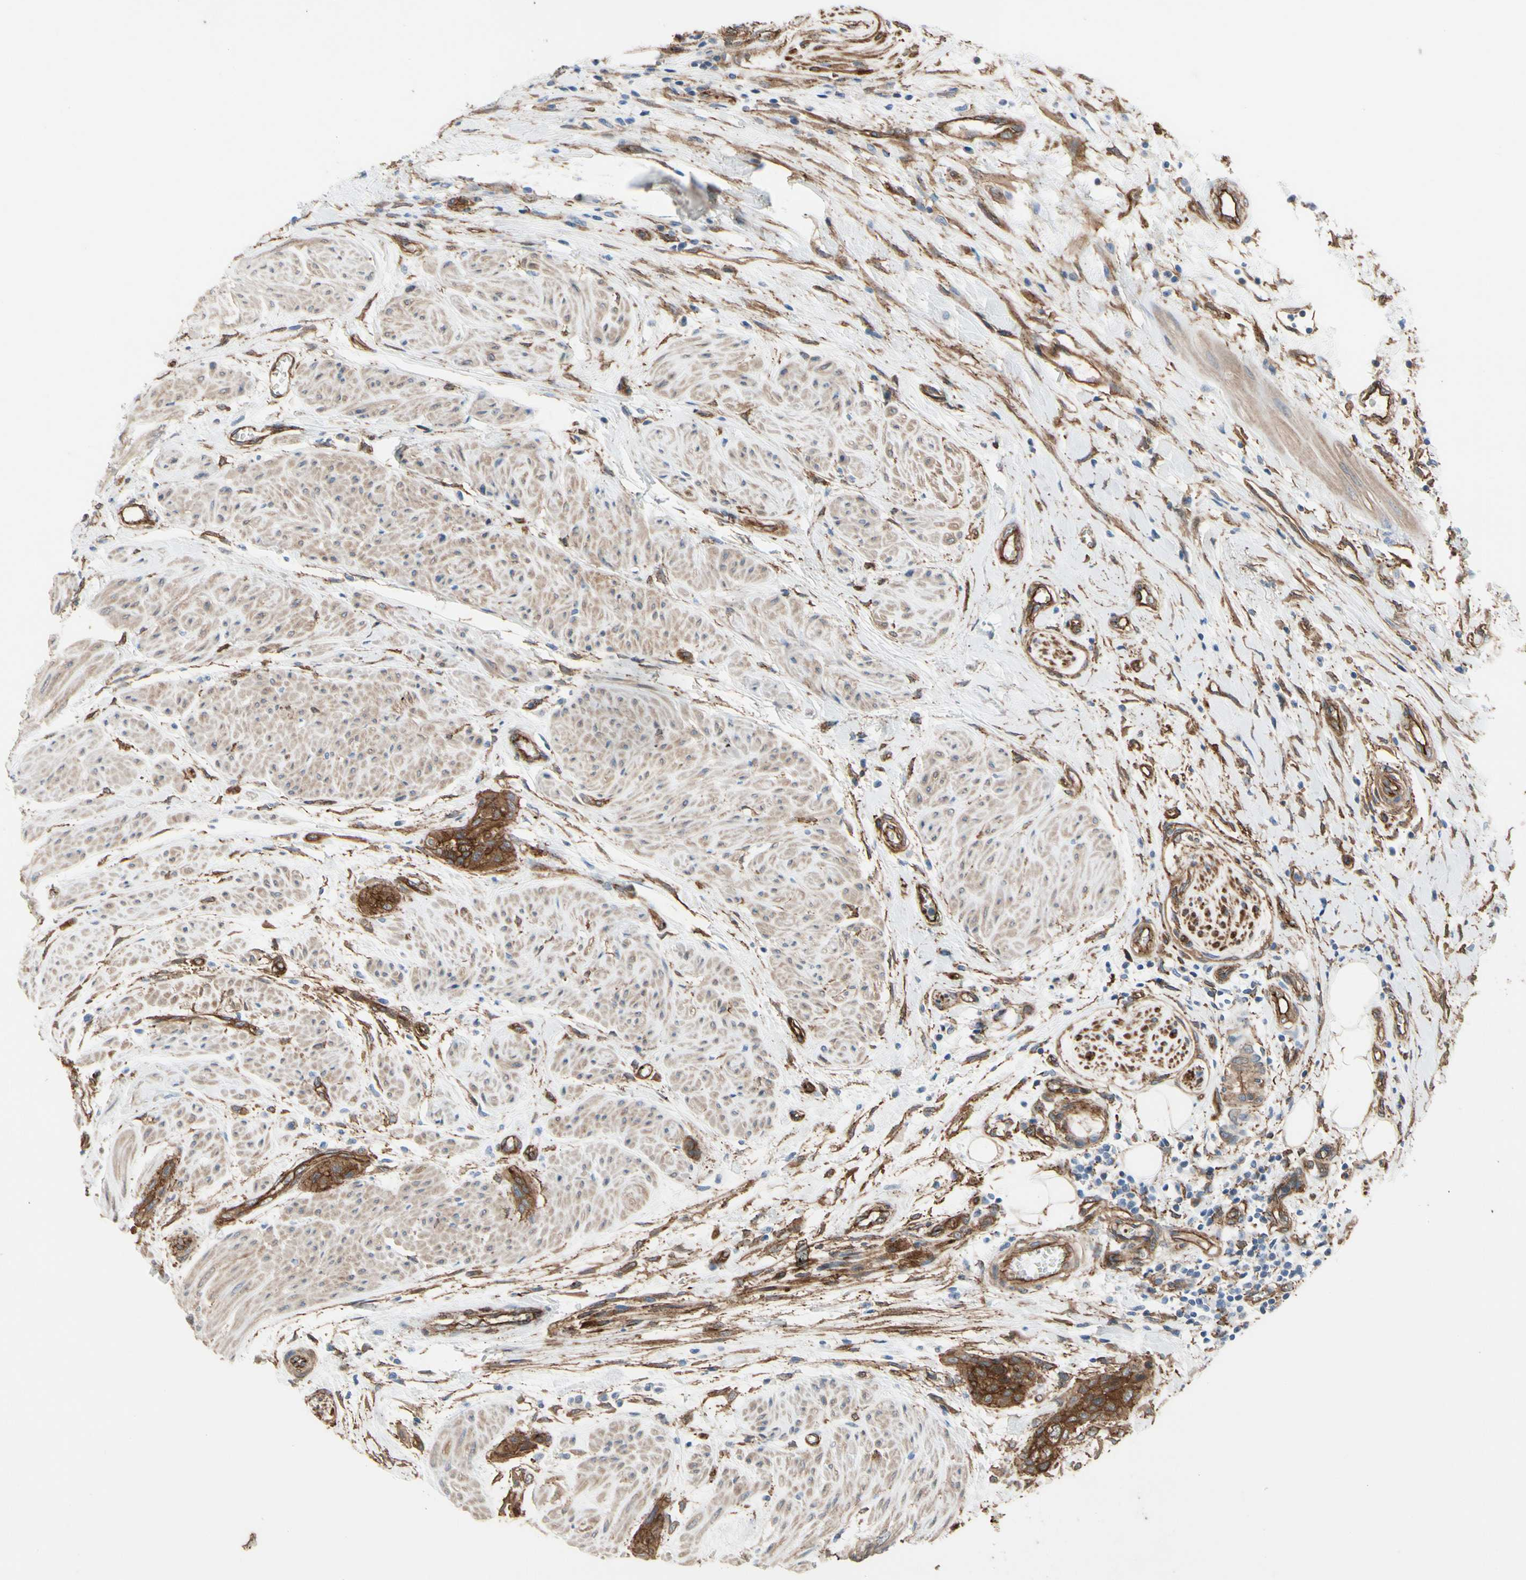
{"staining": {"intensity": "moderate", "quantity": "25%-75%", "location": "cytoplasmic/membranous"}, "tissue": "urothelial cancer", "cell_type": "Tumor cells", "image_type": "cancer", "snomed": [{"axis": "morphology", "description": "Urothelial carcinoma, High grade"}, {"axis": "topography", "description": "Urinary bladder"}], "caption": "This photomicrograph shows immunohistochemistry staining of human high-grade urothelial carcinoma, with medium moderate cytoplasmic/membranous staining in approximately 25%-75% of tumor cells.", "gene": "CTTNBP2", "patient": {"sex": "male", "age": 35}}